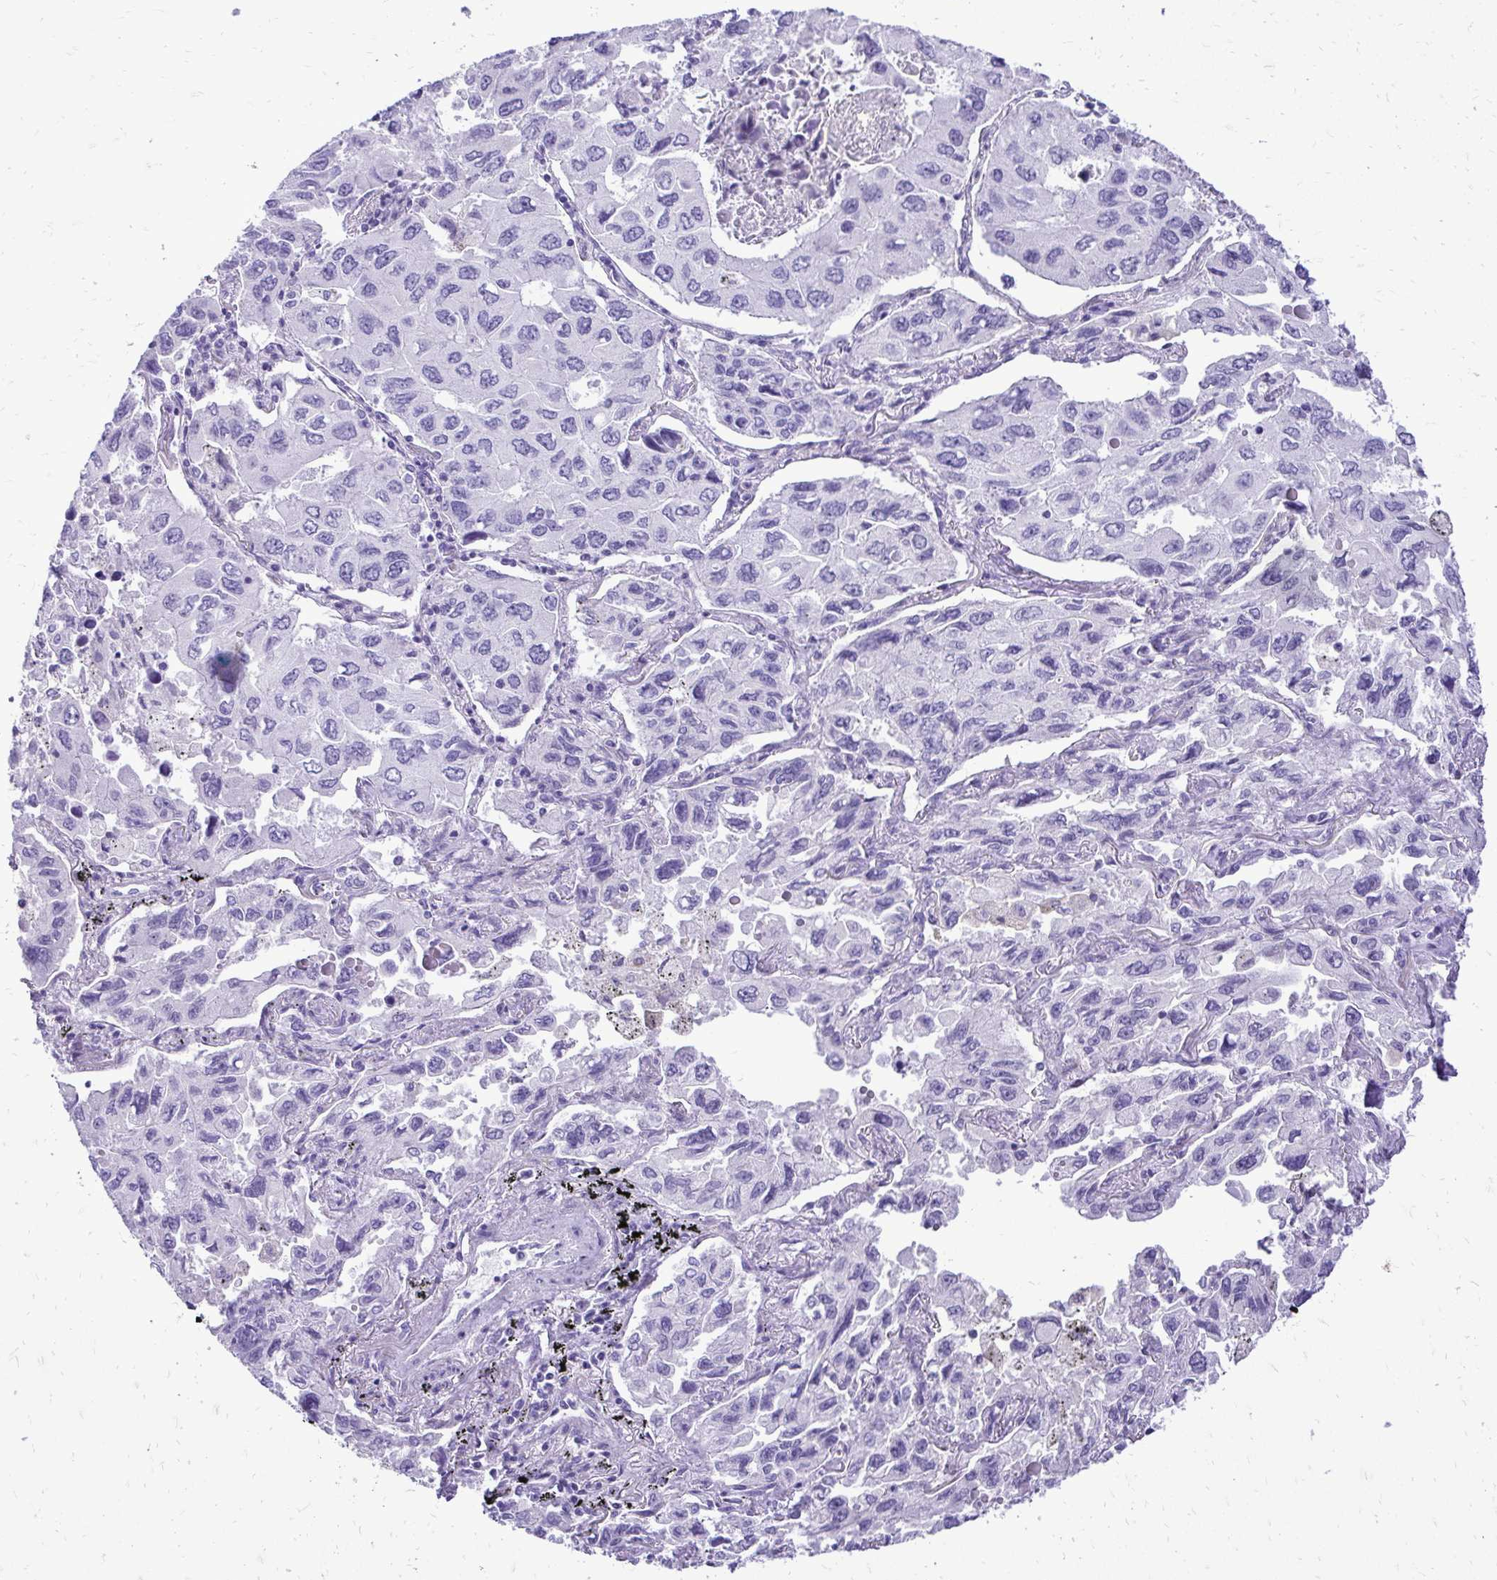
{"staining": {"intensity": "negative", "quantity": "none", "location": "none"}, "tissue": "lung cancer", "cell_type": "Tumor cells", "image_type": "cancer", "snomed": [{"axis": "morphology", "description": "Adenocarcinoma, NOS"}, {"axis": "topography", "description": "Lung"}], "caption": "This micrograph is of lung cancer (adenocarcinoma) stained with IHC to label a protein in brown with the nuclei are counter-stained blue. There is no staining in tumor cells.", "gene": "PELI3", "patient": {"sex": "male", "age": 64}}